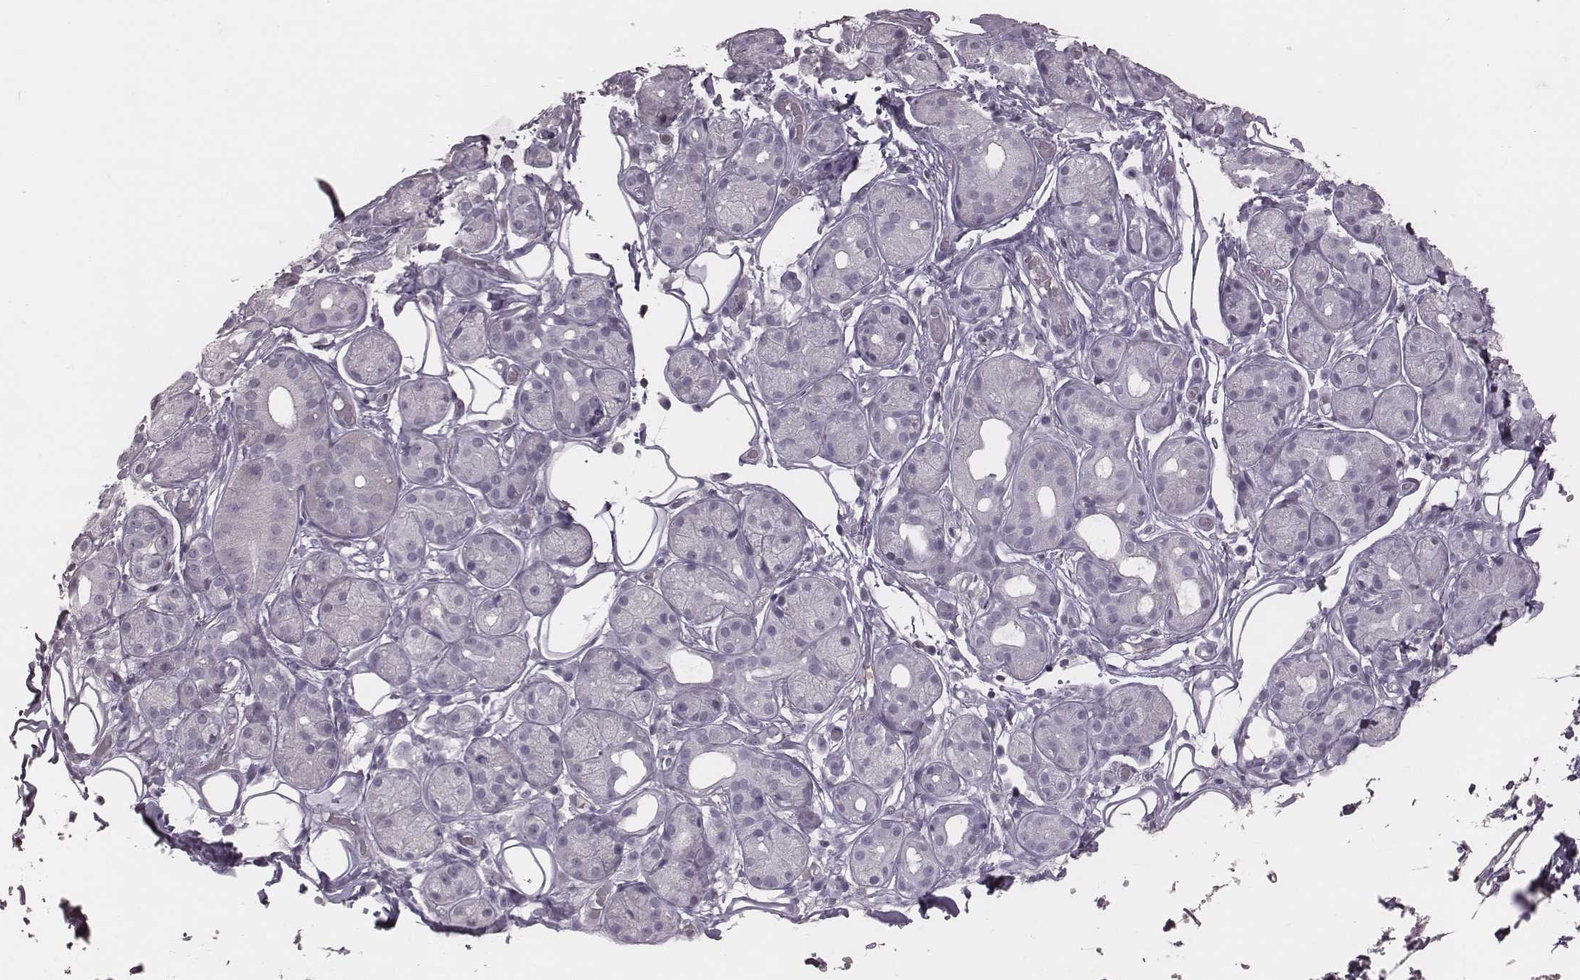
{"staining": {"intensity": "negative", "quantity": "none", "location": "none"}, "tissue": "salivary gland", "cell_type": "Glandular cells", "image_type": "normal", "snomed": [{"axis": "morphology", "description": "Normal tissue, NOS"}, {"axis": "topography", "description": "Salivary gland"}, {"axis": "topography", "description": "Peripheral nerve tissue"}], "caption": "Immunohistochemistry micrograph of normal human salivary gland stained for a protein (brown), which demonstrates no expression in glandular cells.", "gene": "PDCD1", "patient": {"sex": "male", "age": 71}}